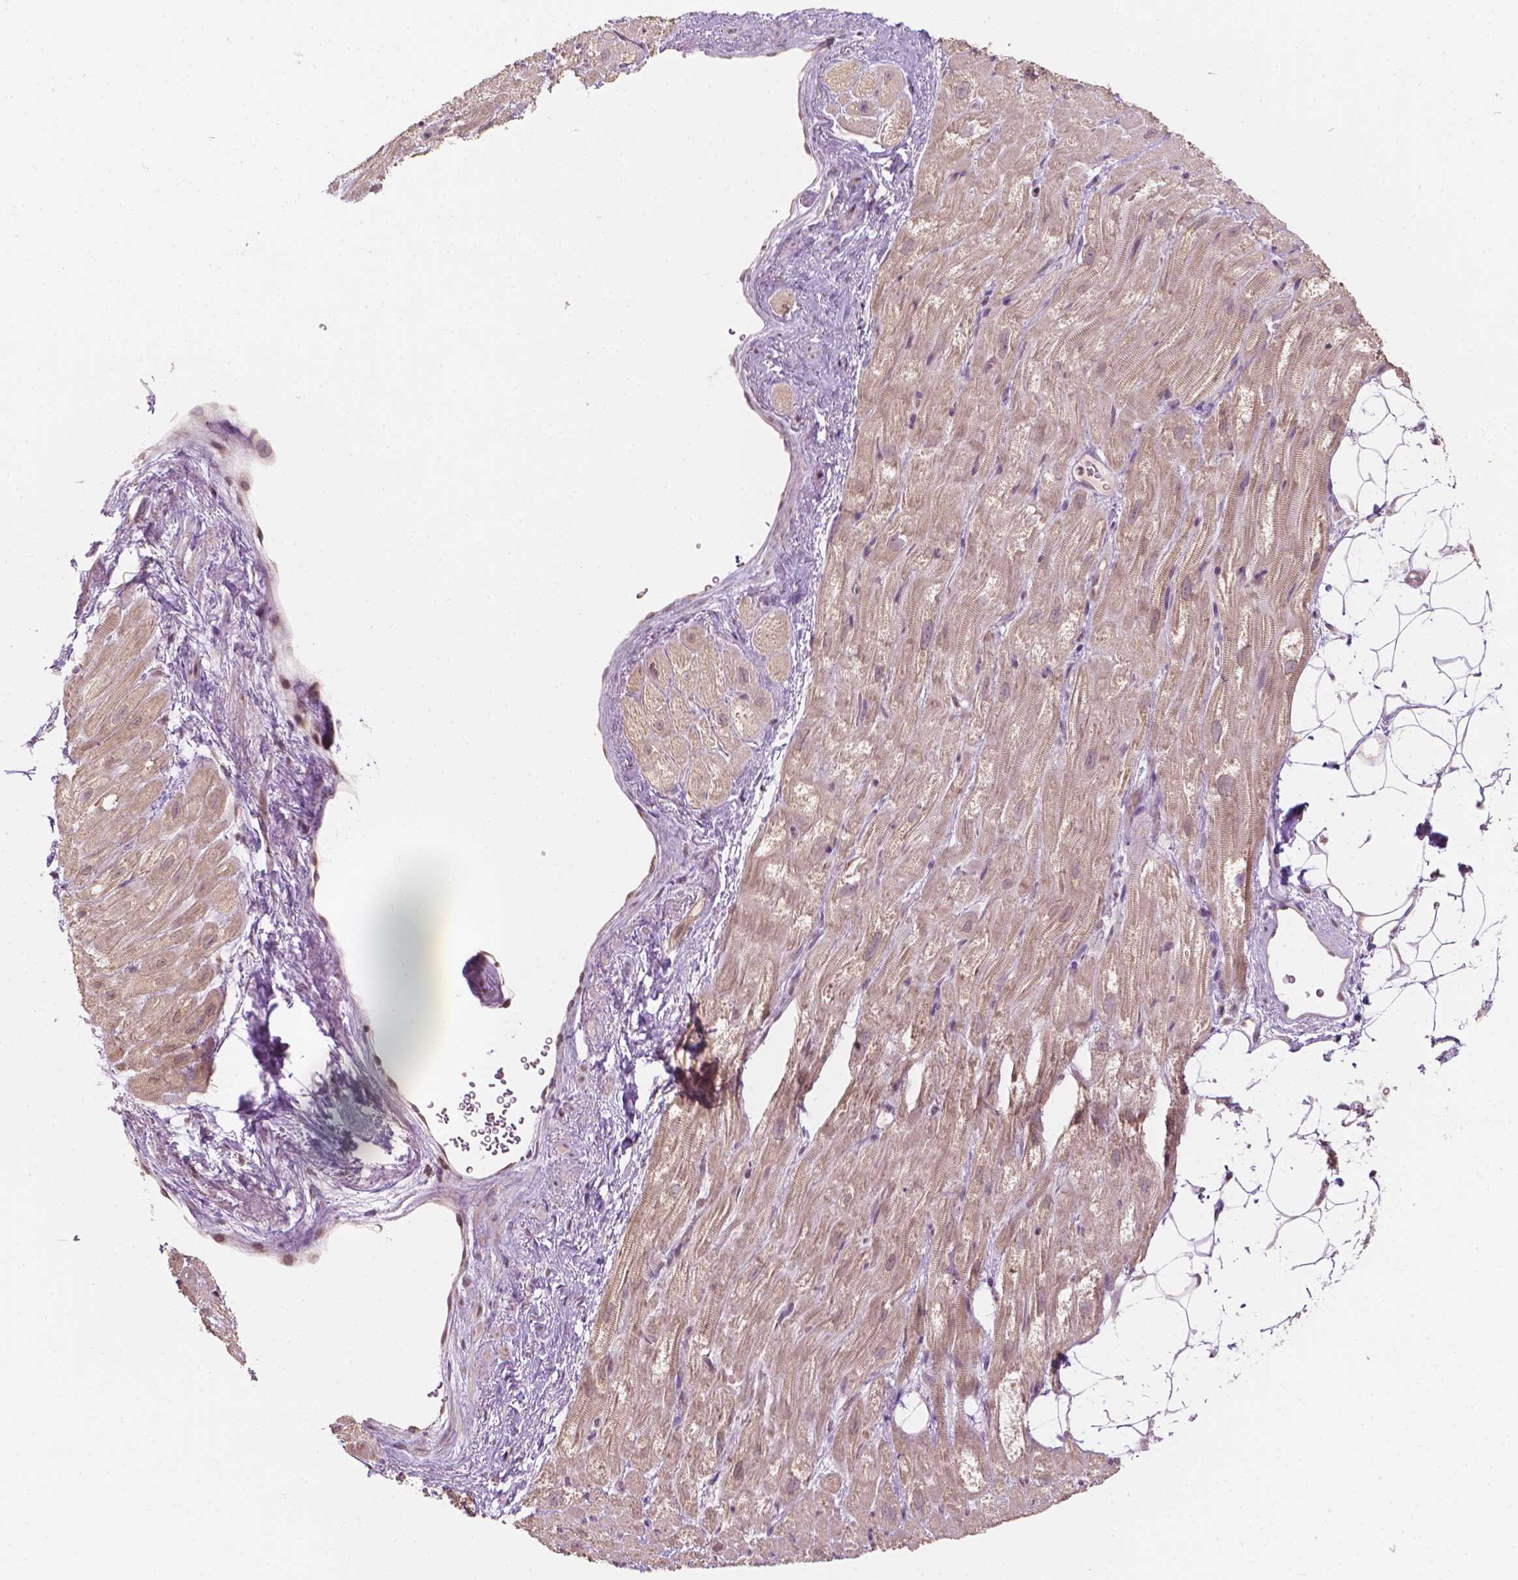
{"staining": {"intensity": "weak", "quantity": "25%-75%", "location": "cytoplasmic/membranous,nuclear"}, "tissue": "heart muscle", "cell_type": "Cardiomyocytes", "image_type": "normal", "snomed": [{"axis": "morphology", "description": "Normal tissue, NOS"}, {"axis": "topography", "description": "Heart"}], "caption": "Approximately 25%-75% of cardiomyocytes in normal human heart muscle exhibit weak cytoplasmic/membranous,nuclear protein positivity as visualized by brown immunohistochemical staining.", "gene": "NOS1AP", "patient": {"sex": "female", "age": 69}}